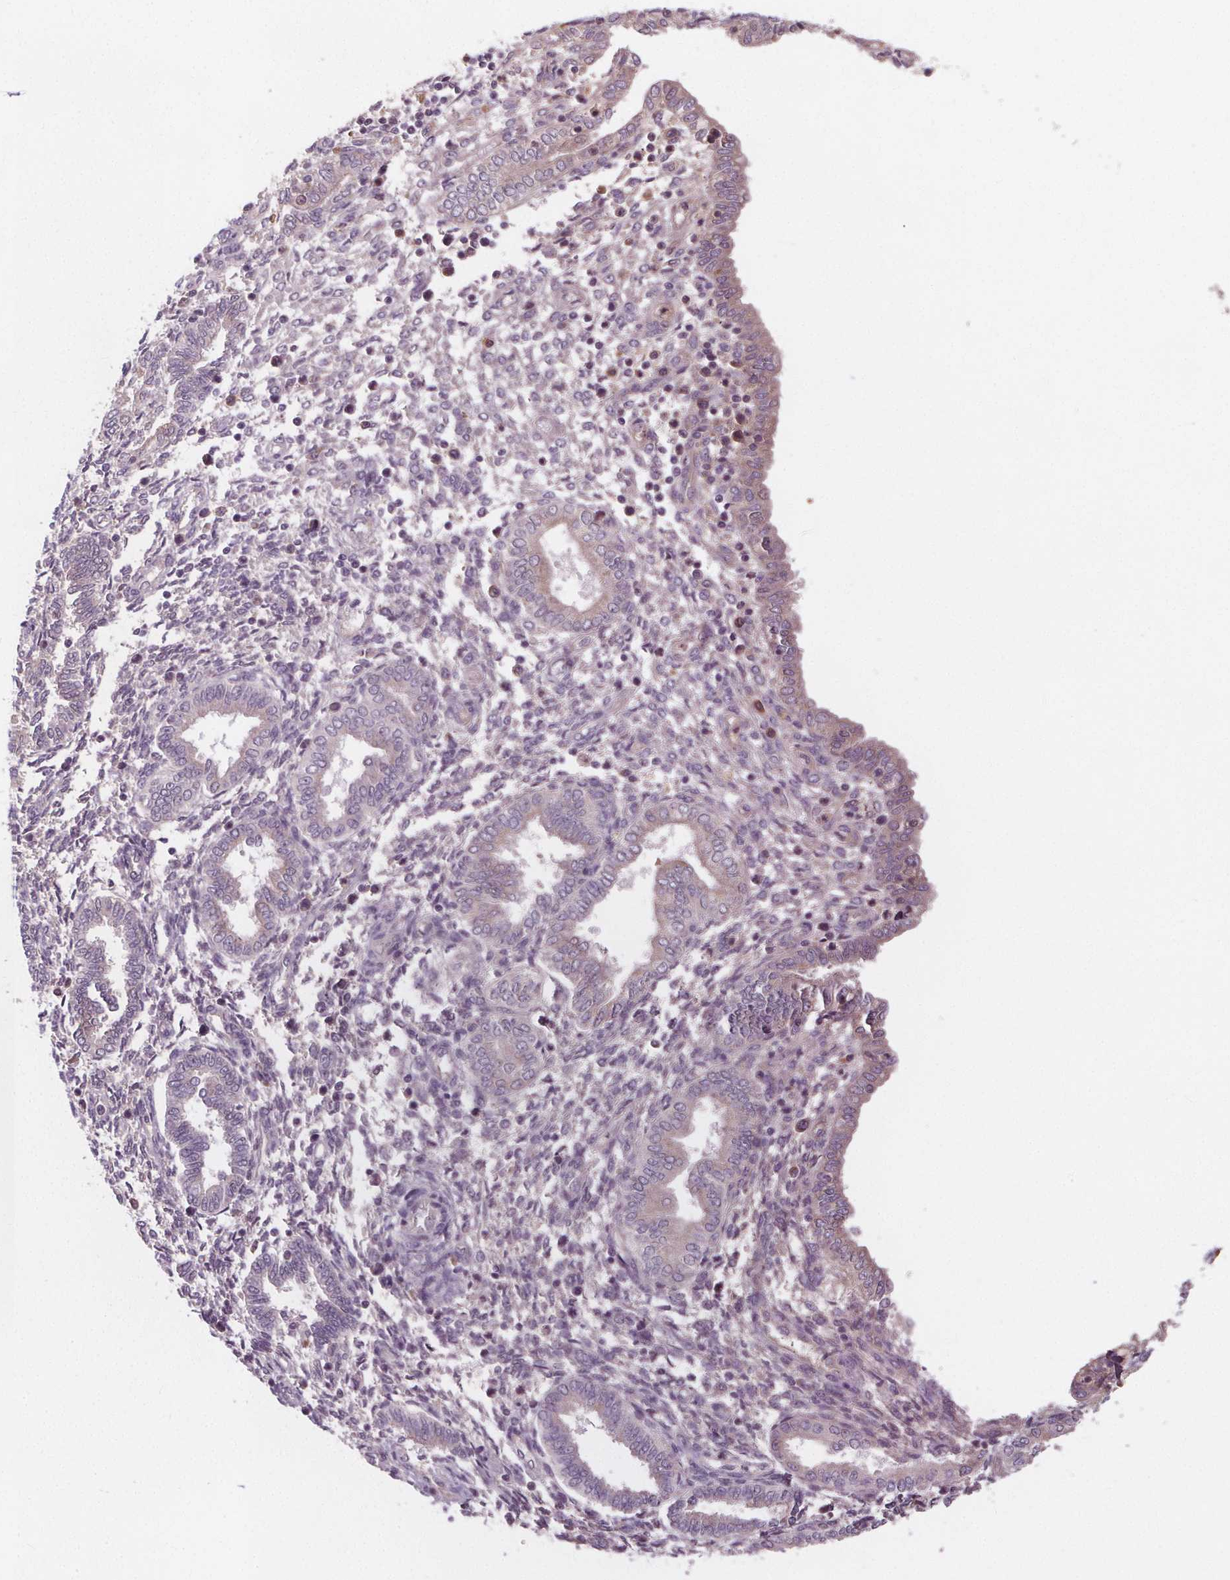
{"staining": {"intensity": "negative", "quantity": "none", "location": "none"}, "tissue": "endometrium", "cell_type": "Cells in endometrial stroma", "image_type": "normal", "snomed": [{"axis": "morphology", "description": "Normal tissue, NOS"}, {"axis": "topography", "description": "Endometrium"}], "caption": "Endometrium was stained to show a protein in brown. There is no significant staining in cells in endometrial stroma. Nuclei are stained in blue.", "gene": "TMEM80", "patient": {"sex": "female", "age": 42}}